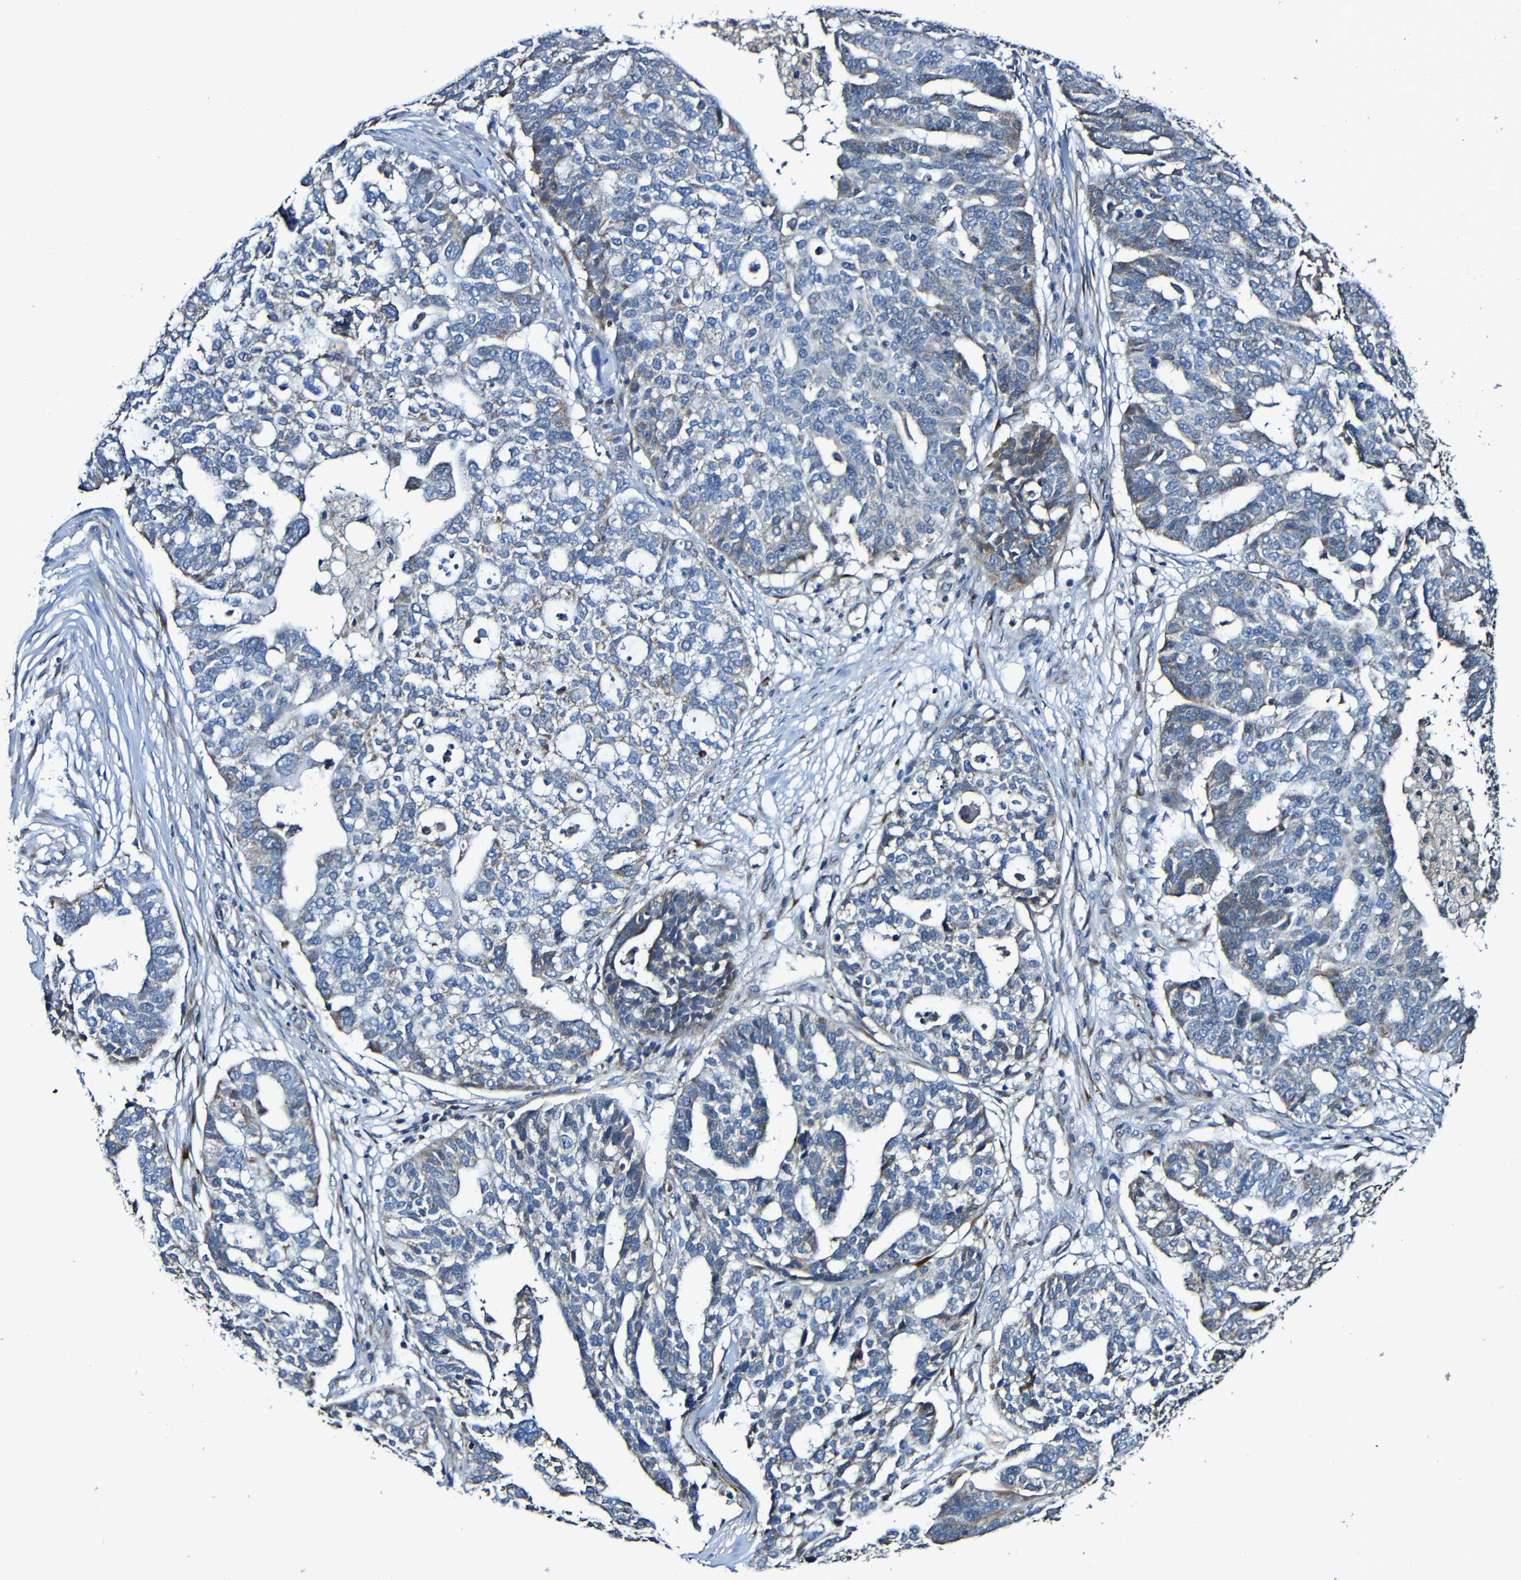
{"staining": {"intensity": "weak", "quantity": "<25%", "location": "cytoplasmic/membranous"}, "tissue": "ovarian cancer", "cell_type": "Tumor cells", "image_type": "cancer", "snomed": [{"axis": "morphology", "description": "Cystadenocarcinoma, serous, NOS"}, {"axis": "topography", "description": "Ovary"}], "caption": "Immunohistochemical staining of ovarian serous cystadenocarcinoma shows no significant staining in tumor cells. (Immunohistochemistry (ihc), brightfield microscopy, high magnification).", "gene": "ADAM15", "patient": {"sex": "female", "age": 59}}